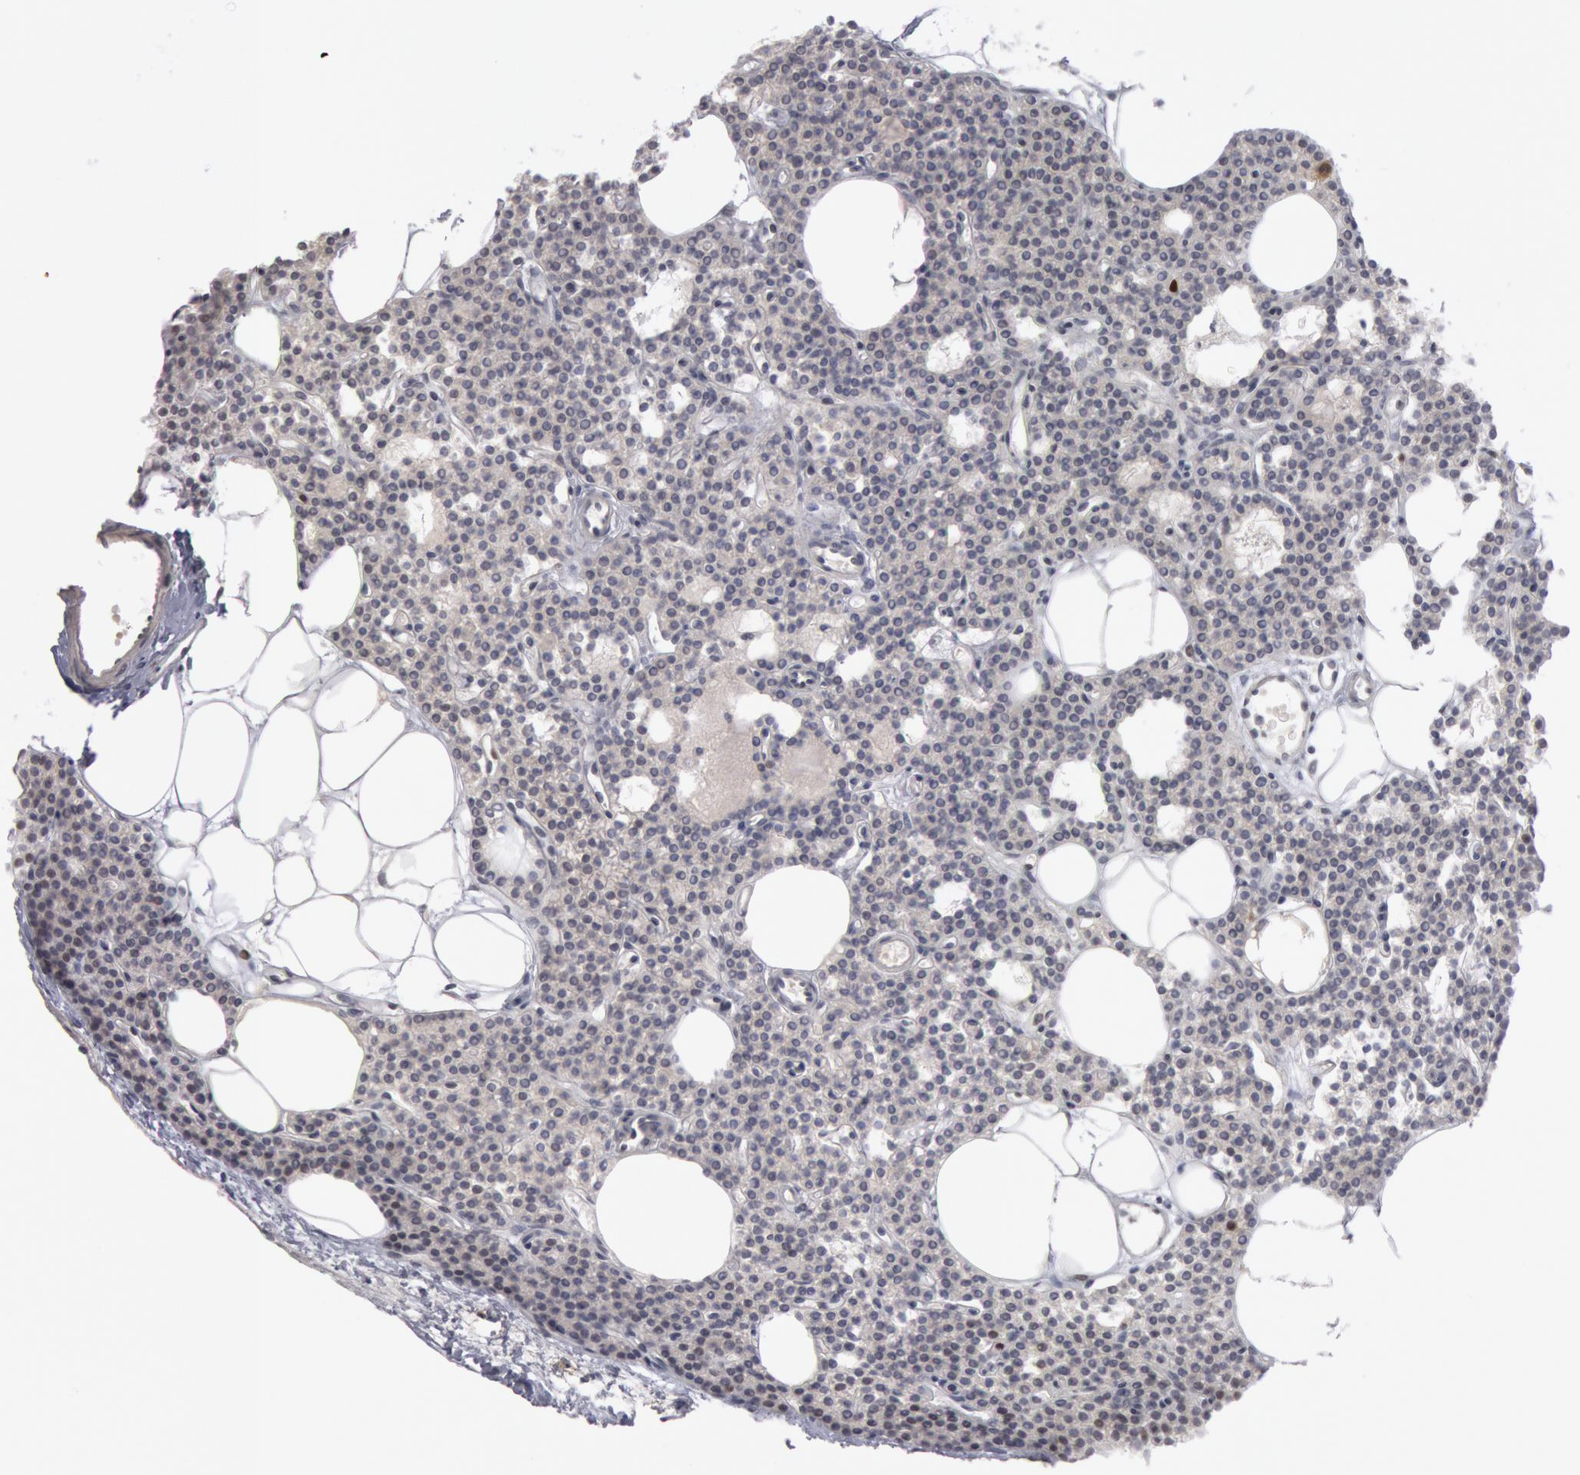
{"staining": {"intensity": "moderate", "quantity": "<25%", "location": "nuclear"}, "tissue": "parathyroid gland", "cell_type": "Glandular cells", "image_type": "normal", "snomed": [{"axis": "morphology", "description": "Normal tissue, NOS"}, {"axis": "topography", "description": "Parathyroid gland"}], "caption": "Immunohistochemistry of normal parathyroid gland reveals low levels of moderate nuclear staining in approximately <25% of glandular cells.", "gene": "WDHD1", "patient": {"sex": "male", "age": 24}}